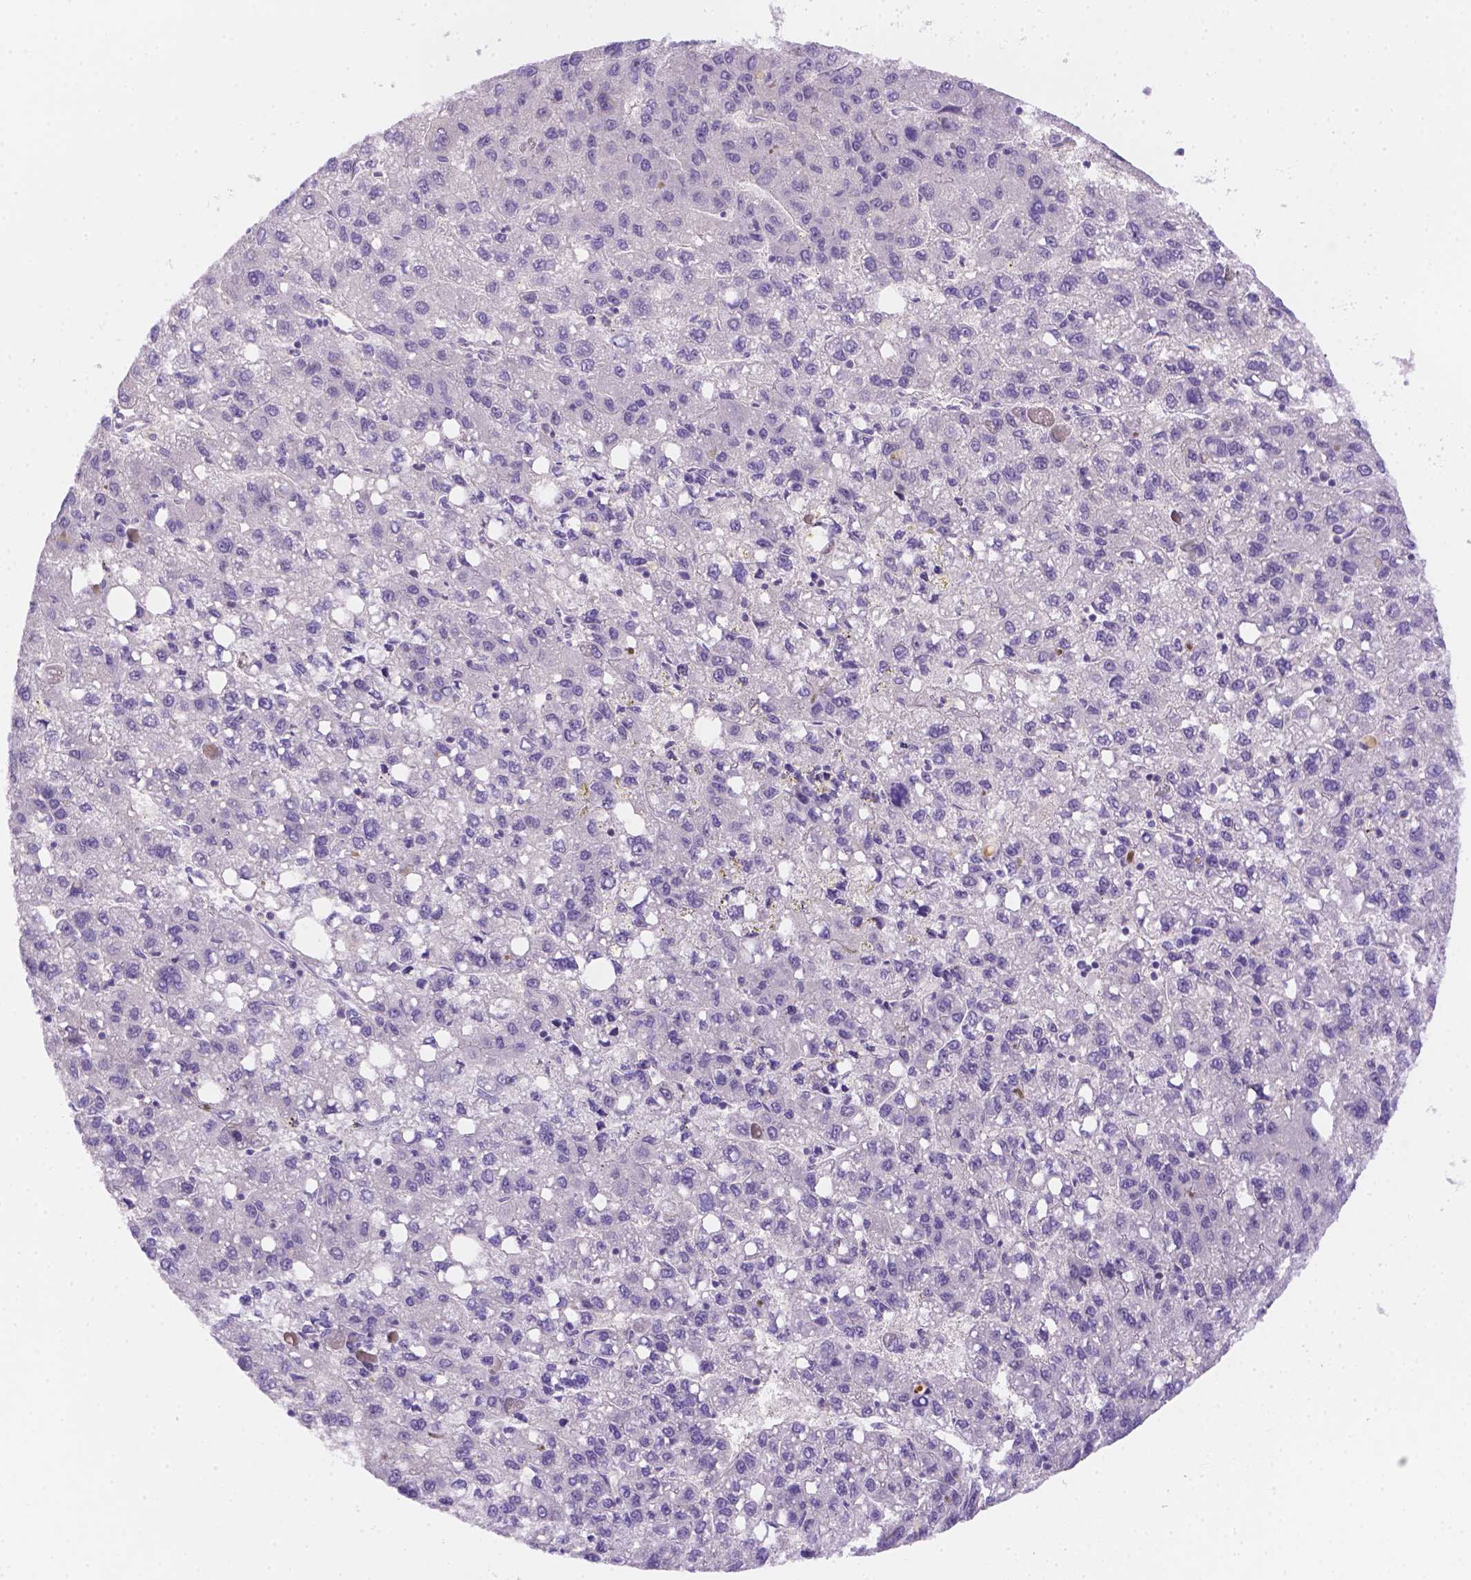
{"staining": {"intensity": "negative", "quantity": "none", "location": "none"}, "tissue": "liver cancer", "cell_type": "Tumor cells", "image_type": "cancer", "snomed": [{"axis": "morphology", "description": "Carcinoma, Hepatocellular, NOS"}, {"axis": "topography", "description": "Liver"}], "caption": "An IHC photomicrograph of hepatocellular carcinoma (liver) is shown. There is no staining in tumor cells of hepatocellular carcinoma (liver).", "gene": "NXPE2", "patient": {"sex": "female", "age": 82}}